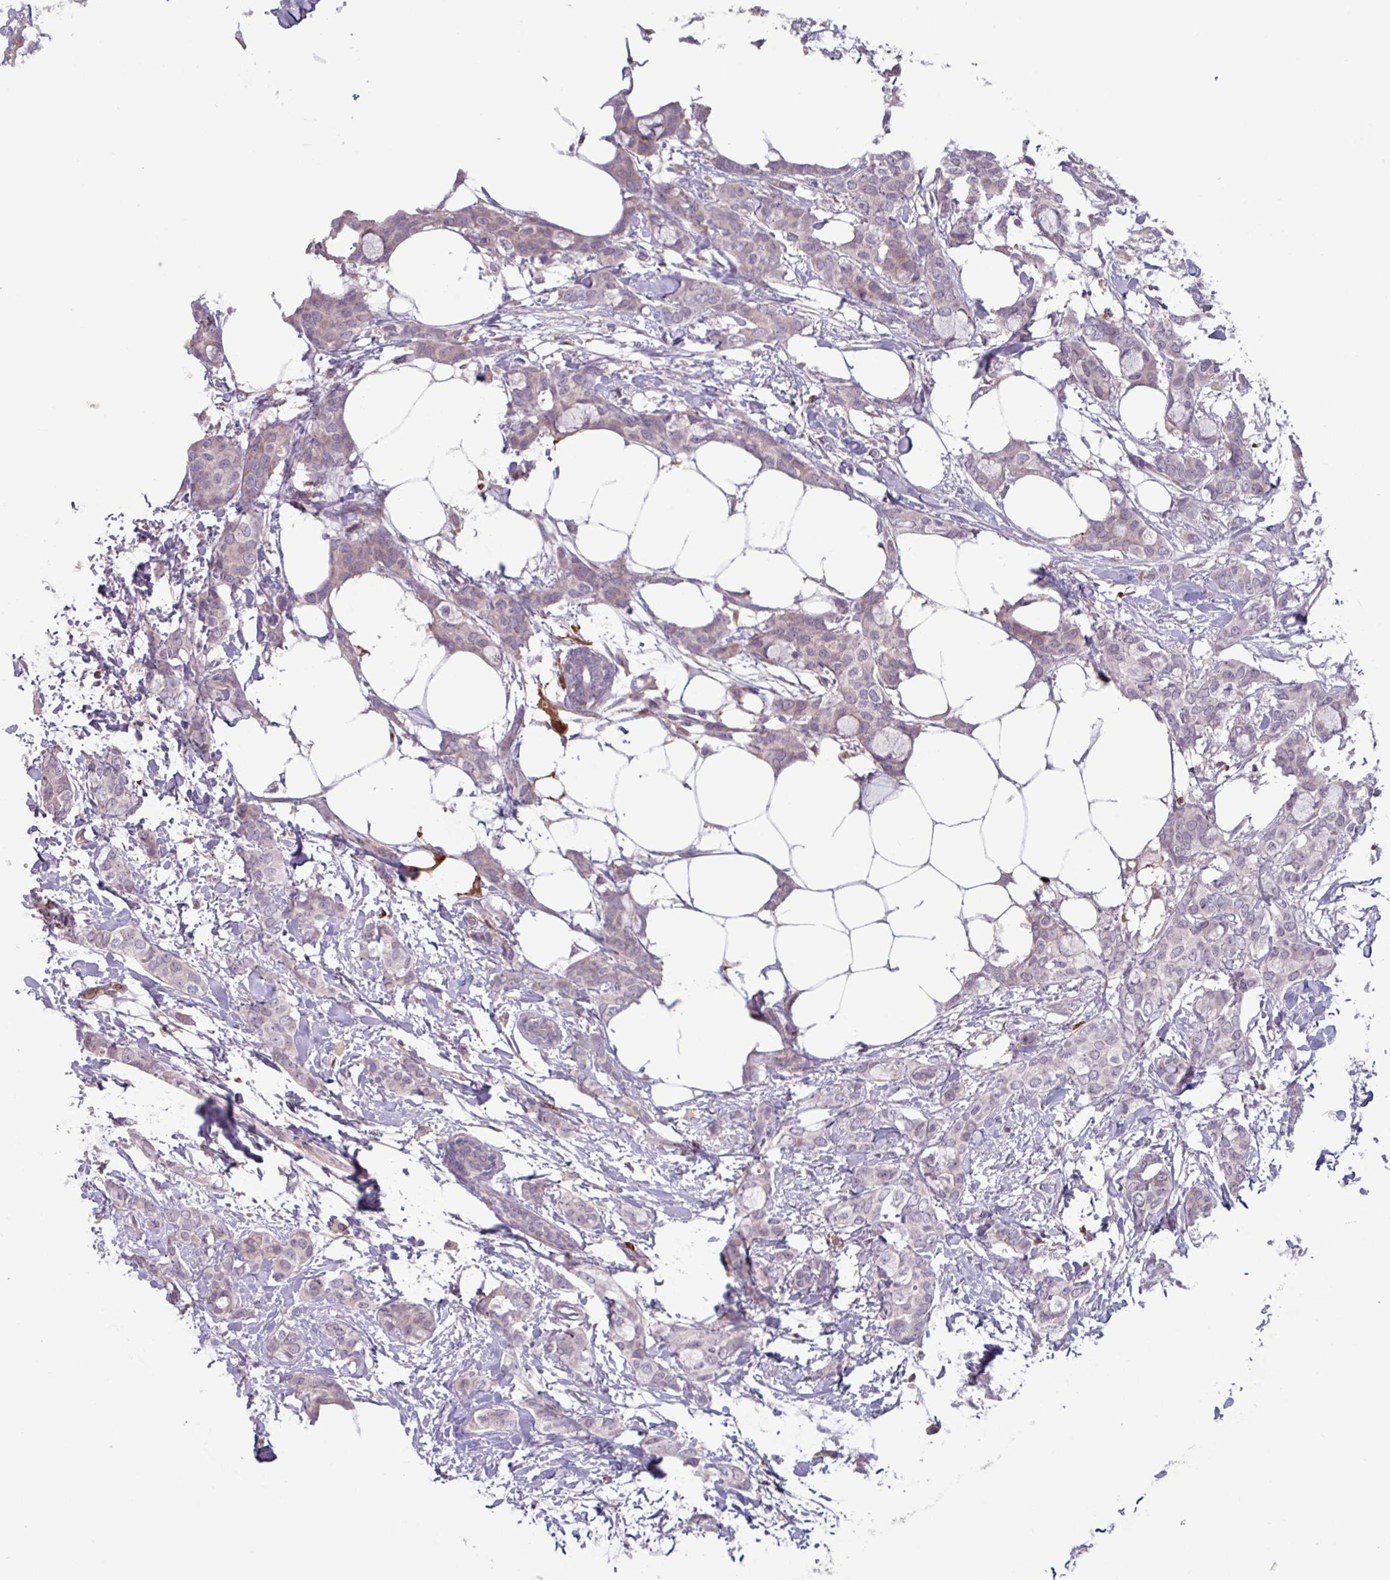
{"staining": {"intensity": "negative", "quantity": "none", "location": "none"}, "tissue": "breast cancer", "cell_type": "Tumor cells", "image_type": "cancer", "snomed": [{"axis": "morphology", "description": "Duct carcinoma"}, {"axis": "topography", "description": "Breast"}], "caption": "This is a micrograph of immunohistochemistry (IHC) staining of breast cancer (invasive ductal carcinoma), which shows no expression in tumor cells. The staining is performed using DAB (3,3'-diaminobenzidine) brown chromogen with nuclei counter-stained in using hematoxylin.", "gene": "SEC61G", "patient": {"sex": "female", "age": 73}}